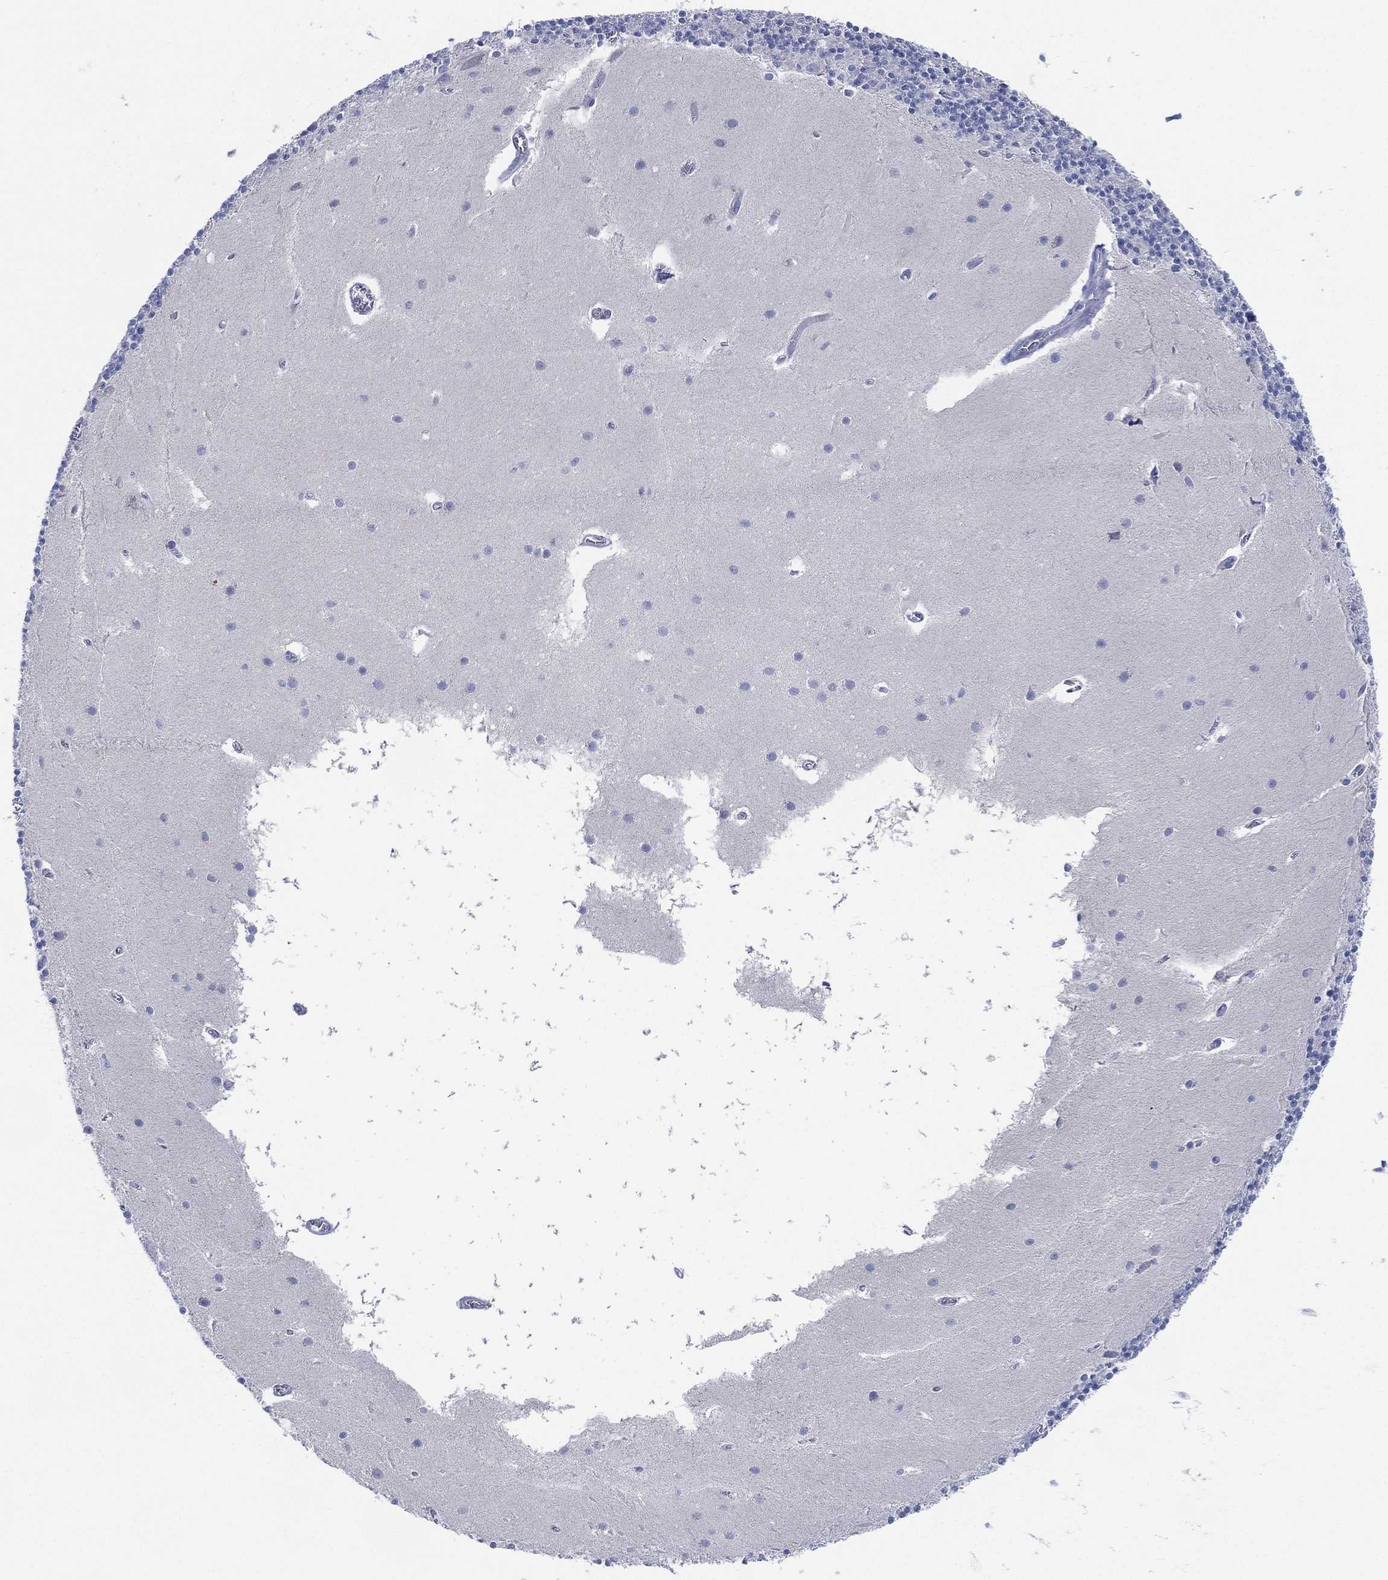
{"staining": {"intensity": "negative", "quantity": "none", "location": "none"}, "tissue": "cerebellum", "cell_type": "Cells in granular layer", "image_type": "normal", "snomed": [{"axis": "morphology", "description": "Normal tissue, NOS"}, {"axis": "topography", "description": "Cerebellum"}], "caption": "High power microscopy micrograph of an IHC image of normal cerebellum, revealing no significant staining in cells in granular layer.", "gene": "ADAD2", "patient": {"sex": "male", "age": 70}}